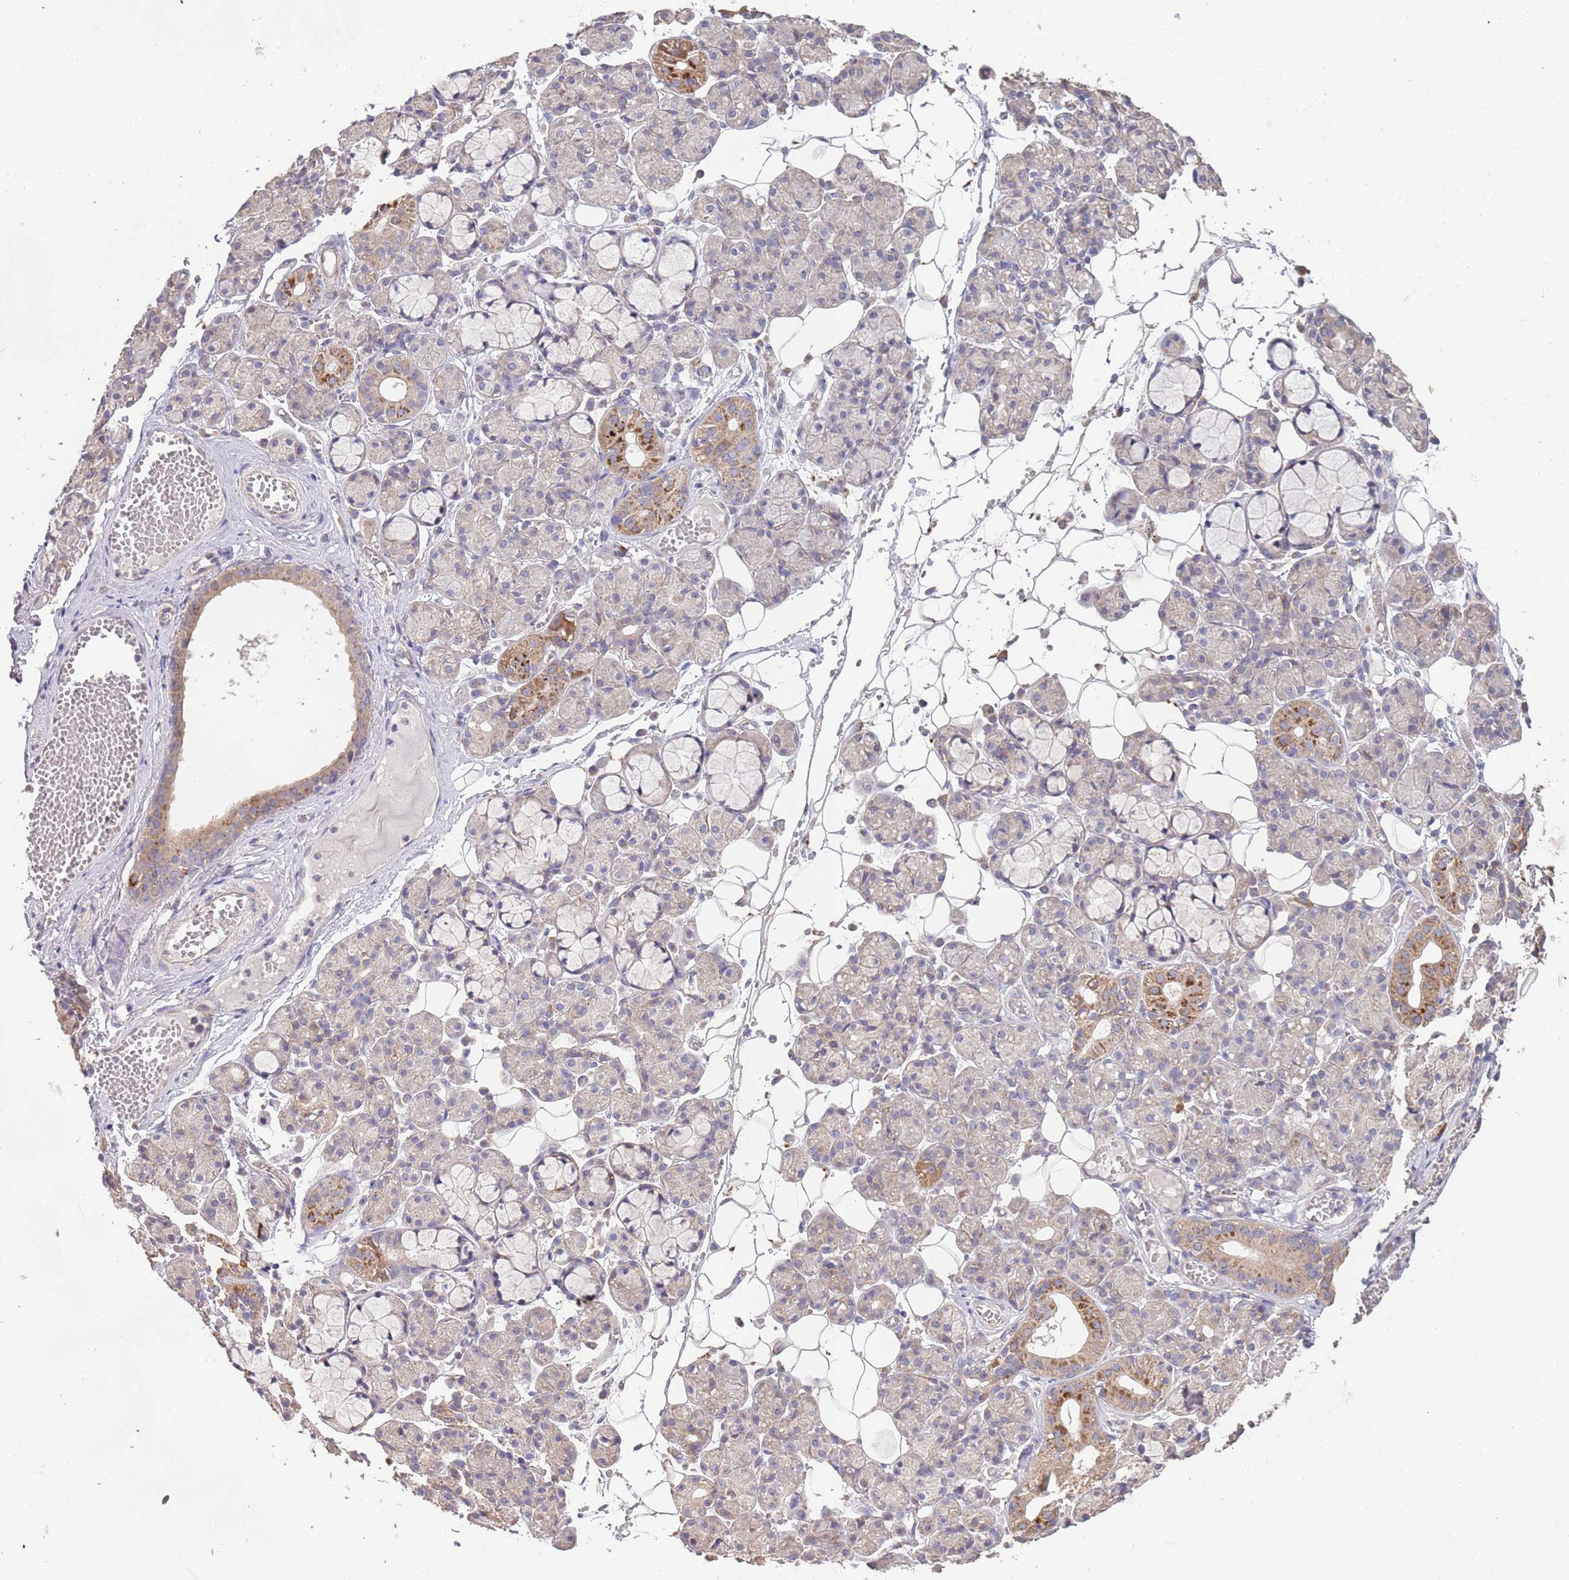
{"staining": {"intensity": "moderate", "quantity": "<25%", "location": "cytoplasmic/membranous"}, "tissue": "salivary gland", "cell_type": "Glandular cells", "image_type": "normal", "snomed": [{"axis": "morphology", "description": "Normal tissue, NOS"}, {"axis": "topography", "description": "Salivary gland"}], "caption": "Protein expression analysis of benign salivary gland demonstrates moderate cytoplasmic/membranous staining in about <25% of glandular cells.", "gene": "TMEM64", "patient": {"sex": "male", "age": 63}}